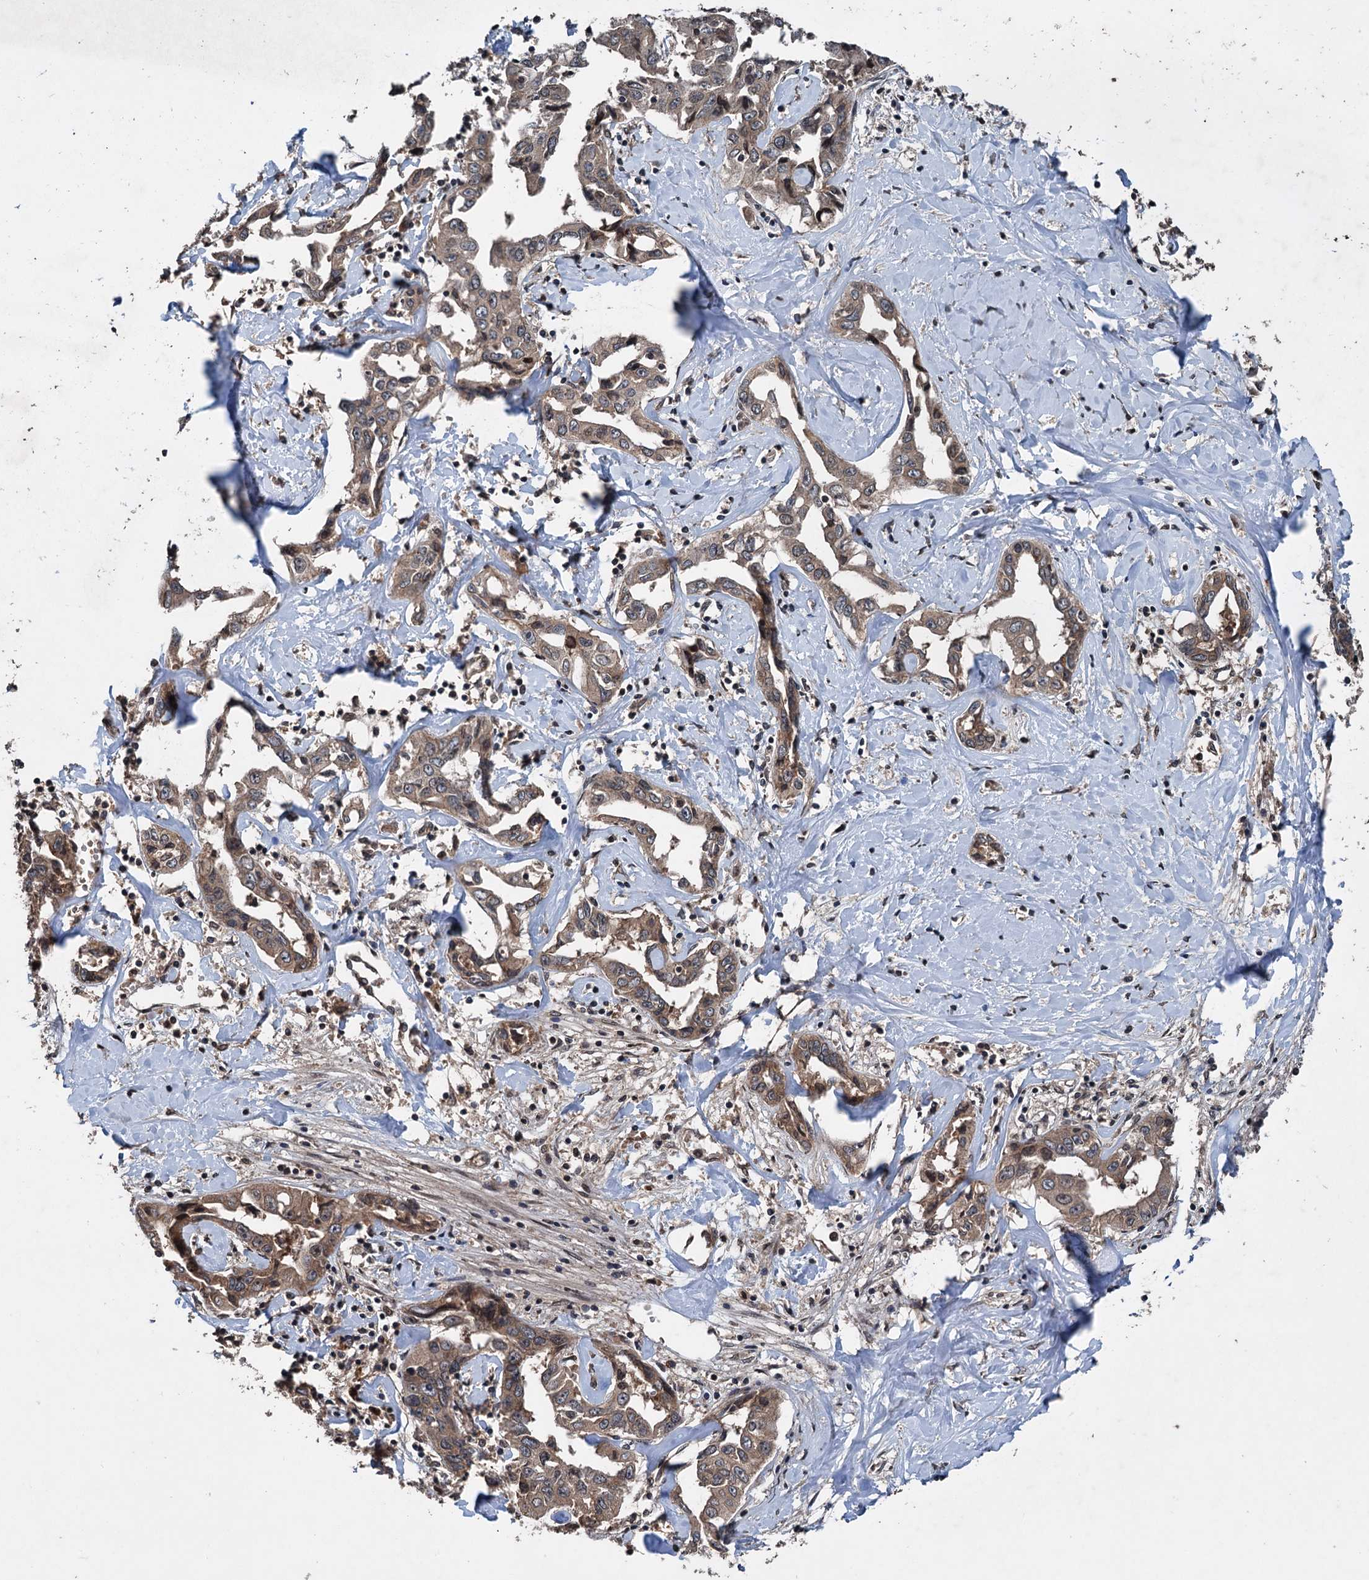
{"staining": {"intensity": "weak", "quantity": ">75%", "location": "cytoplasmic/membranous"}, "tissue": "liver cancer", "cell_type": "Tumor cells", "image_type": "cancer", "snomed": [{"axis": "morphology", "description": "Cholangiocarcinoma"}, {"axis": "topography", "description": "Liver"}], "caption": "A high-resolution photomicrograph shows immunohistochemistry (IHC) staining of liver cholangiocarcinoma, which shows weak cytoplasmic/membranous expression in approximately >75% of tumor cells.", "gene": "N4BP2L2", "patient": {"sex": "male", "age": 59}}